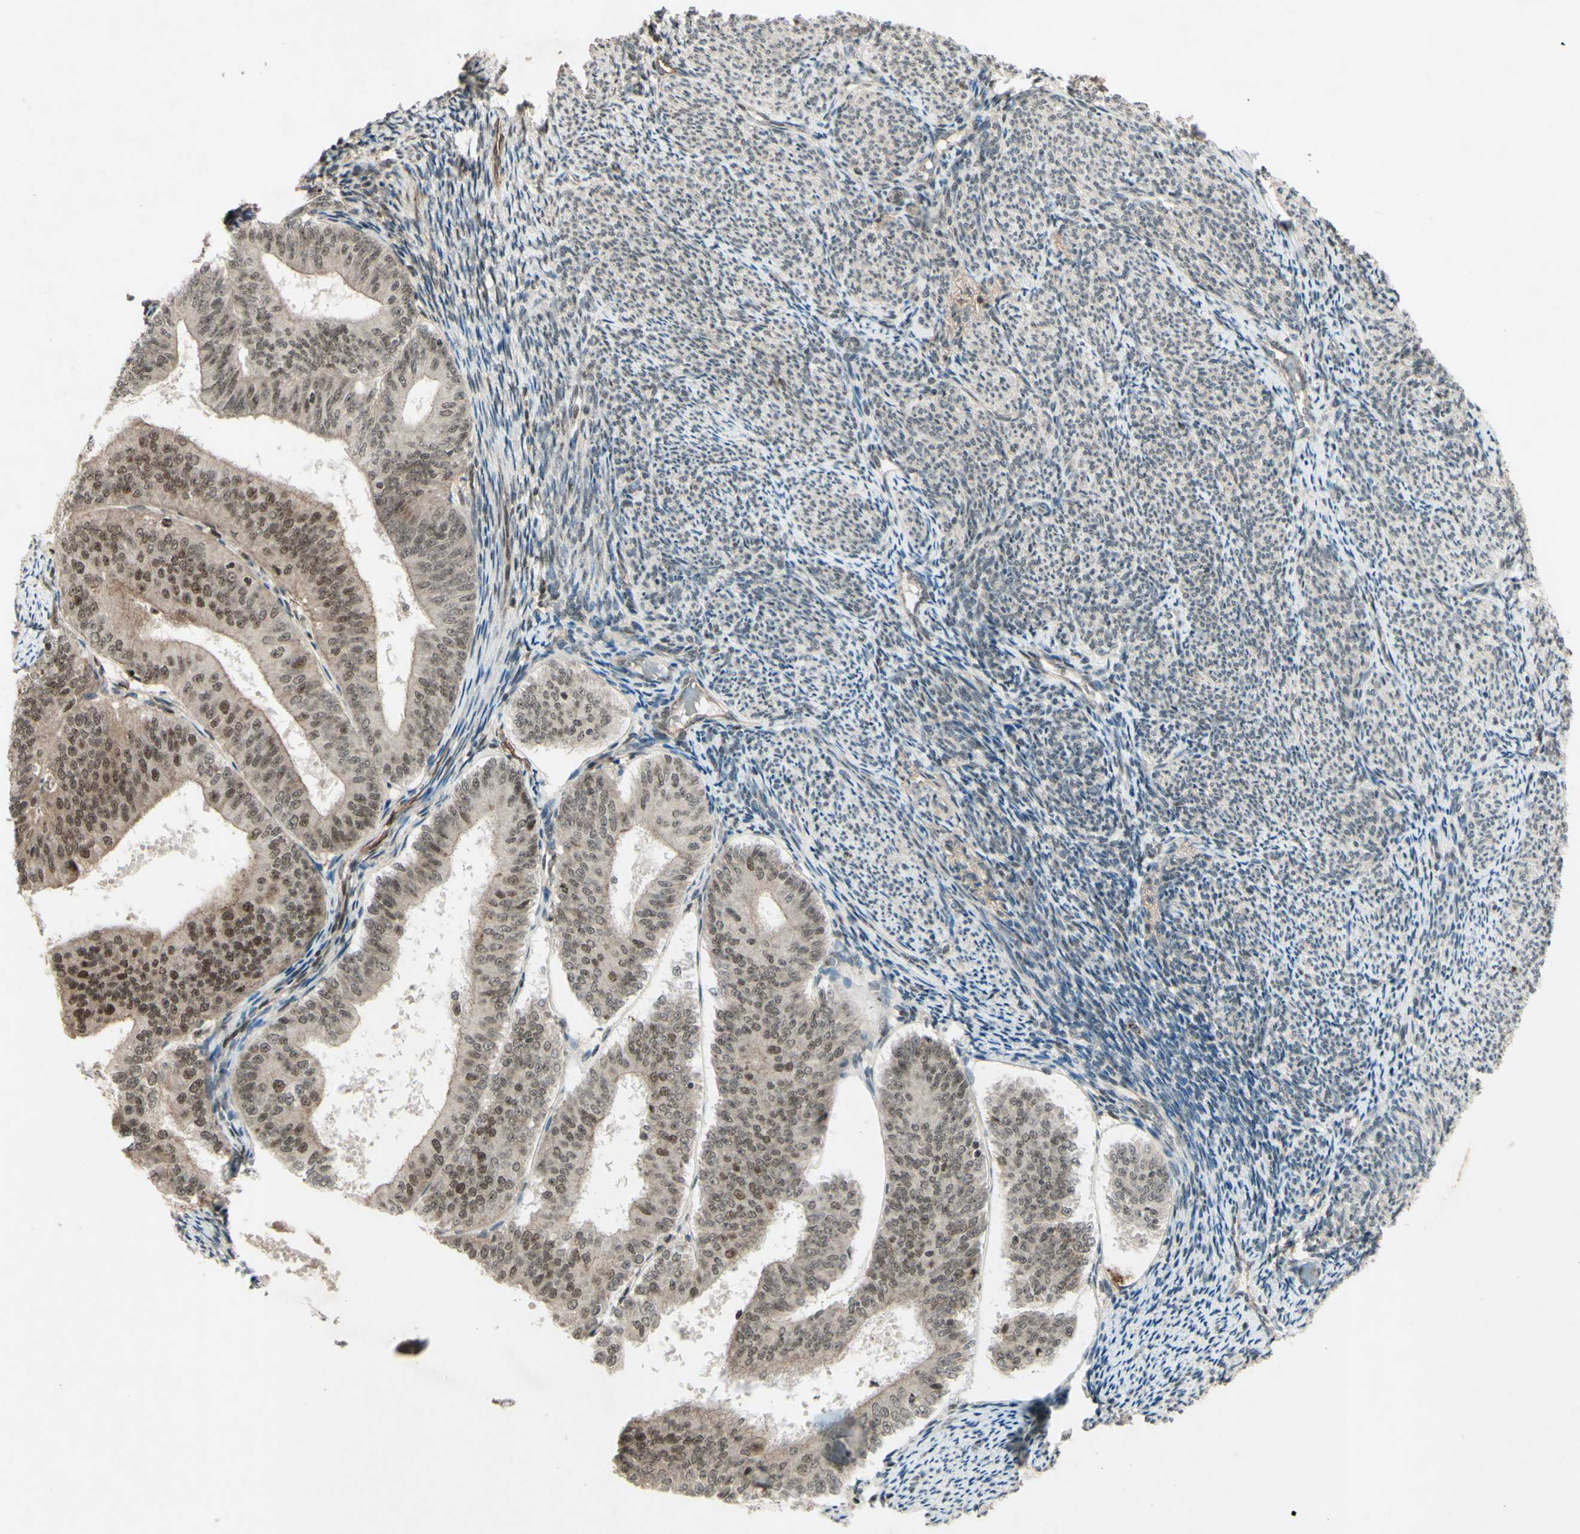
{"staining": {"intensity": "weak", "quantity": ">75%", "location": "nuclear"}, "tissue": "endometrial cancer", "cell_type": "Tumor cells", "image_type": "cancer", "snomed": [{"axis": "morphology", "description": "Adenocarcinoma, NOS"}, {"axis": "topography", "description": "Endometrium"}], "caption": "DAB (3,3'-diaminobenzidine) immunohistochemical staining of human endometrial cancer (adenocarcinoma) shows weak nuclear protein positivity in about >75% of tumor cells. (IHC, brightfield microscopy, high magnification).", "gene": "SNW1", "patient": {"sex": "female", "age": 63}}